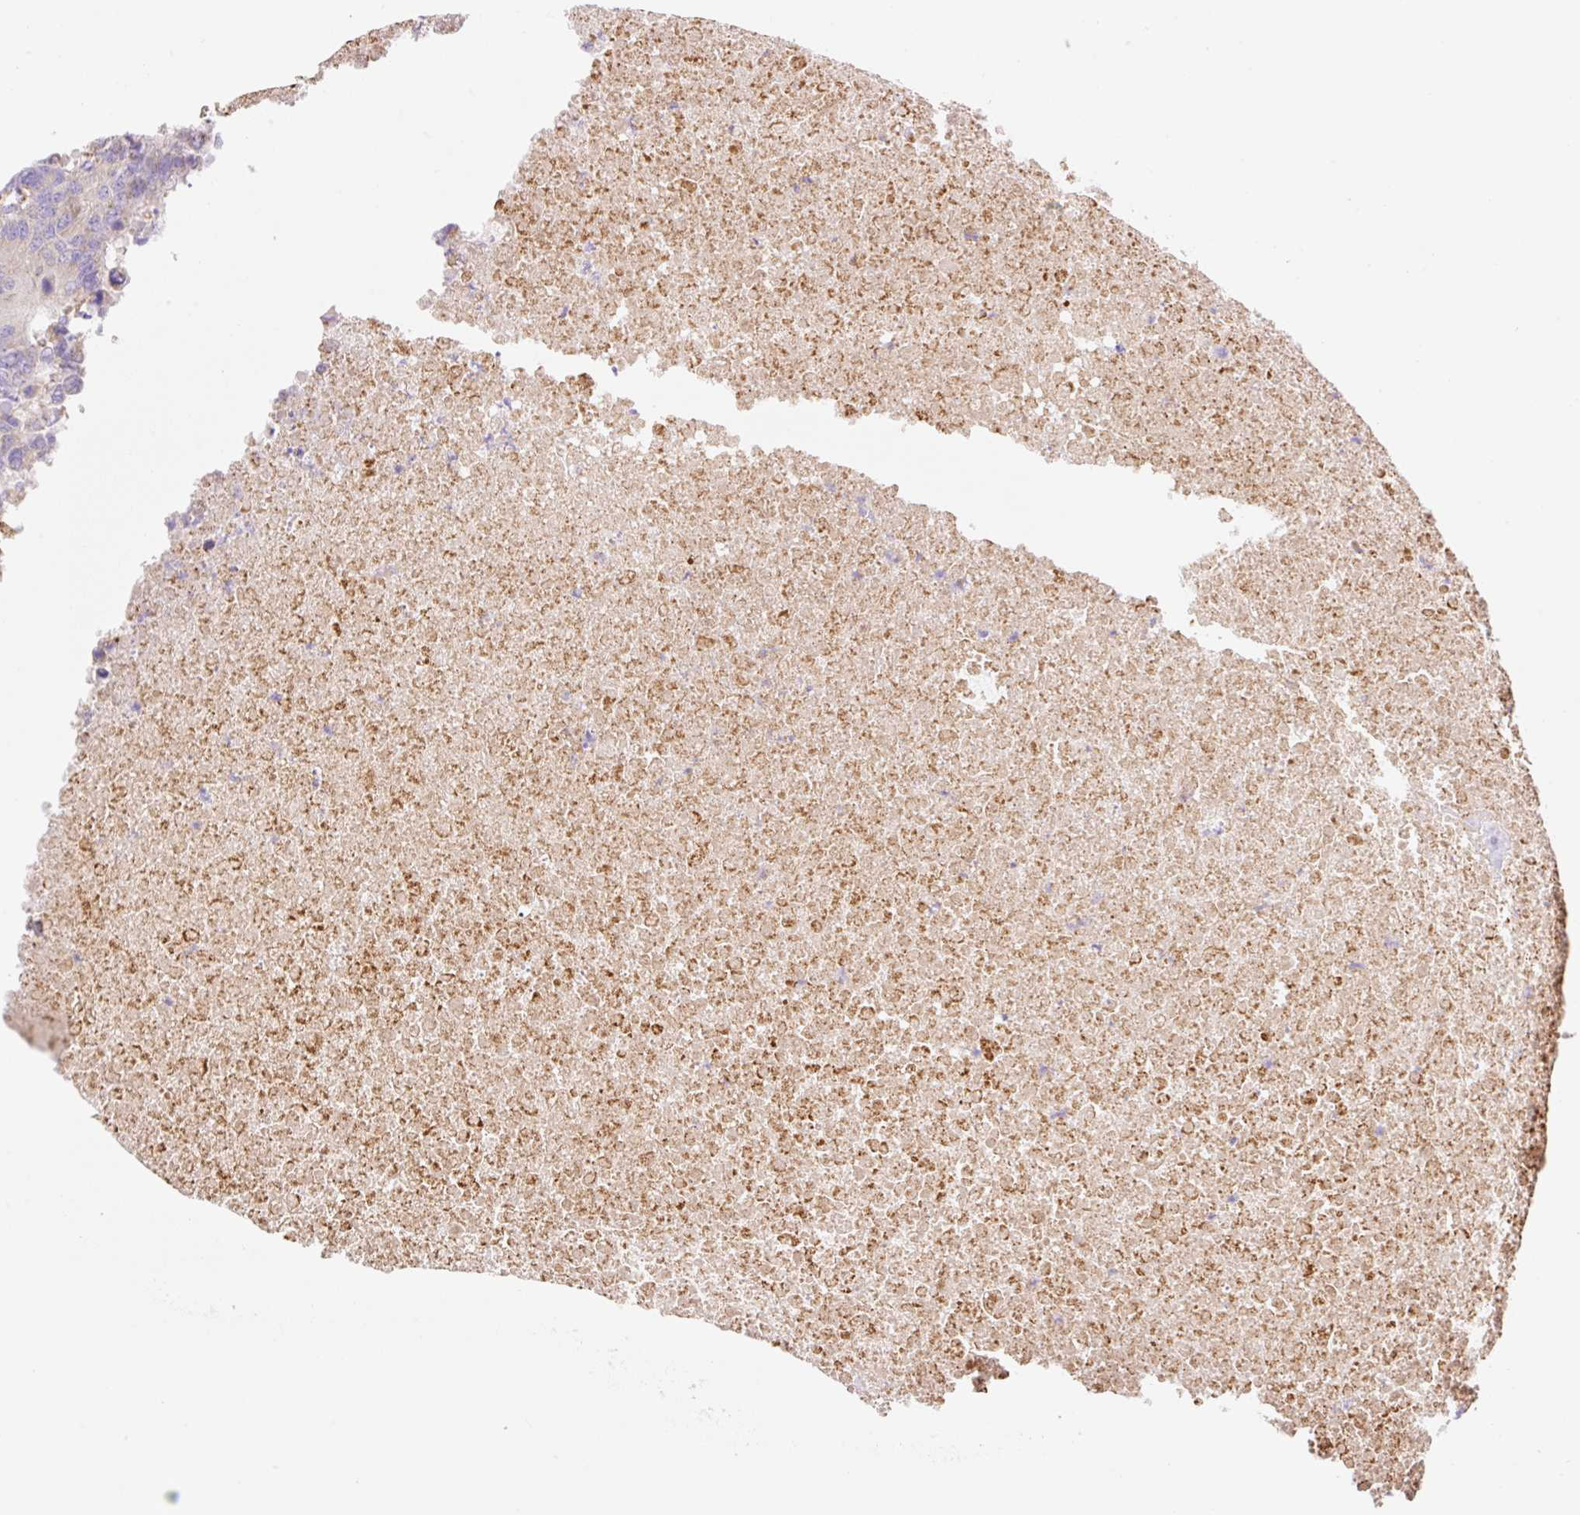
{"staining": {"intensity": "moderate", "quantity": "<25%", "location": "cytoplasmic/membranous"}, "tissue": "colorectal cancer", "cell_type": "Tumor cells", "image_type": "cancer", "snomed": [{"axis": "morphology", "description": "Adenocarcinoma, NOS"}, {"axis": "topography", "description": "Colon"}], "caption": "Immunohistochemistry (IHC) (DAB) staining of colorectal adenocarcinoma demonstrates moderate cytoplasmic/membranous protein expression in approximately <25% of tumor cells. (DAB = brown stain, brightfield microscopy at high magnification).", "gene": "ETNK2", "patient": {"sex": "male", "age": 71}}